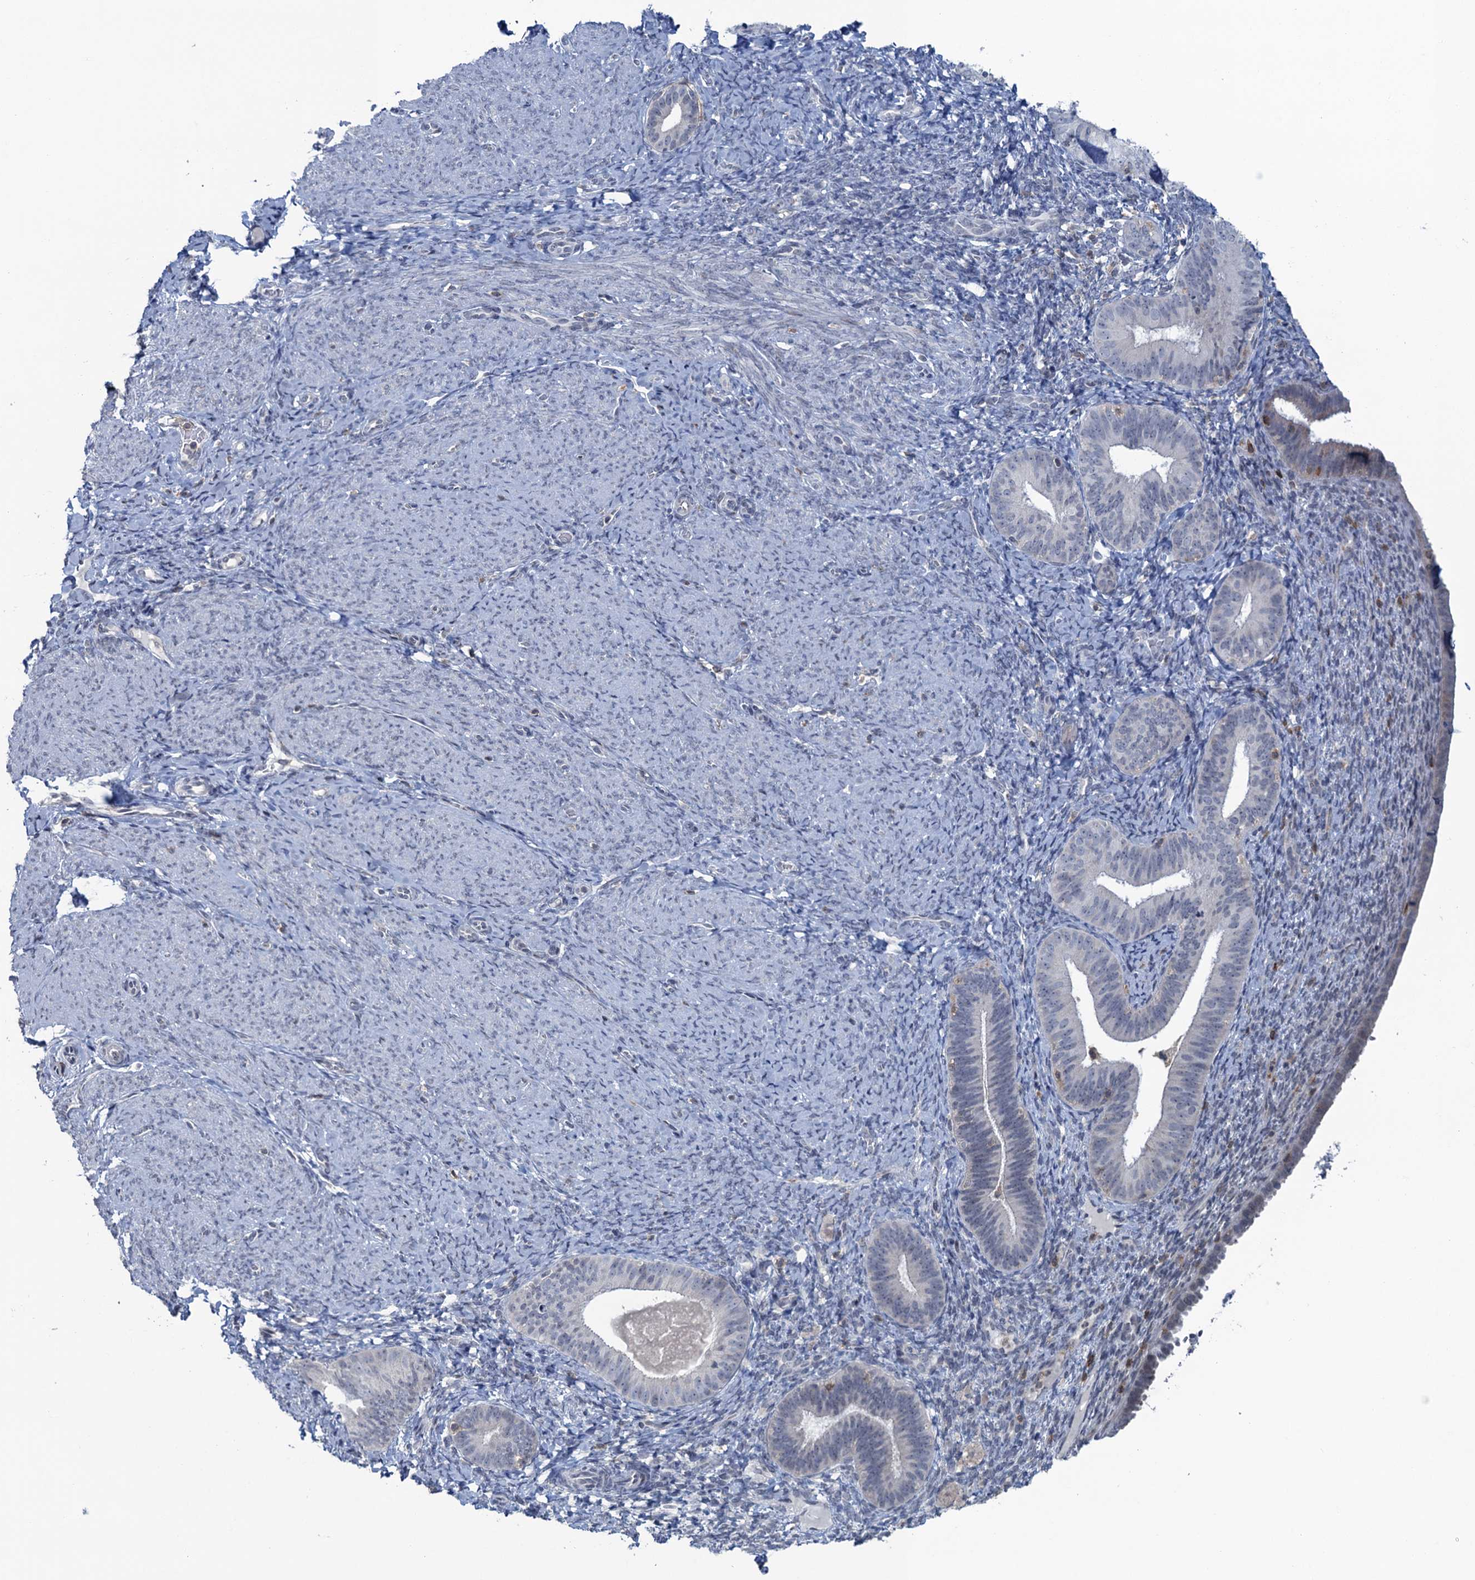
{"staining": {"intensity": "negative", "quantity": "none", "location": "none"}, "tissue": "endometrium", "cell_type": "Cells in endometrial stroma", "image_type": "normal", "snomed": [{"axis": "morphology", "description": "Normal tissue, NOS"}, {"axis": "topography", "description": "Endometrium"}], "caption": "A high-resolution histopathology image shows IHC staining of normal endometrium, which demonstrates no significant expression in cells in endometrial stroma.", "gene": "FYB1", "patient": {"sex": "female", "age": 65}}